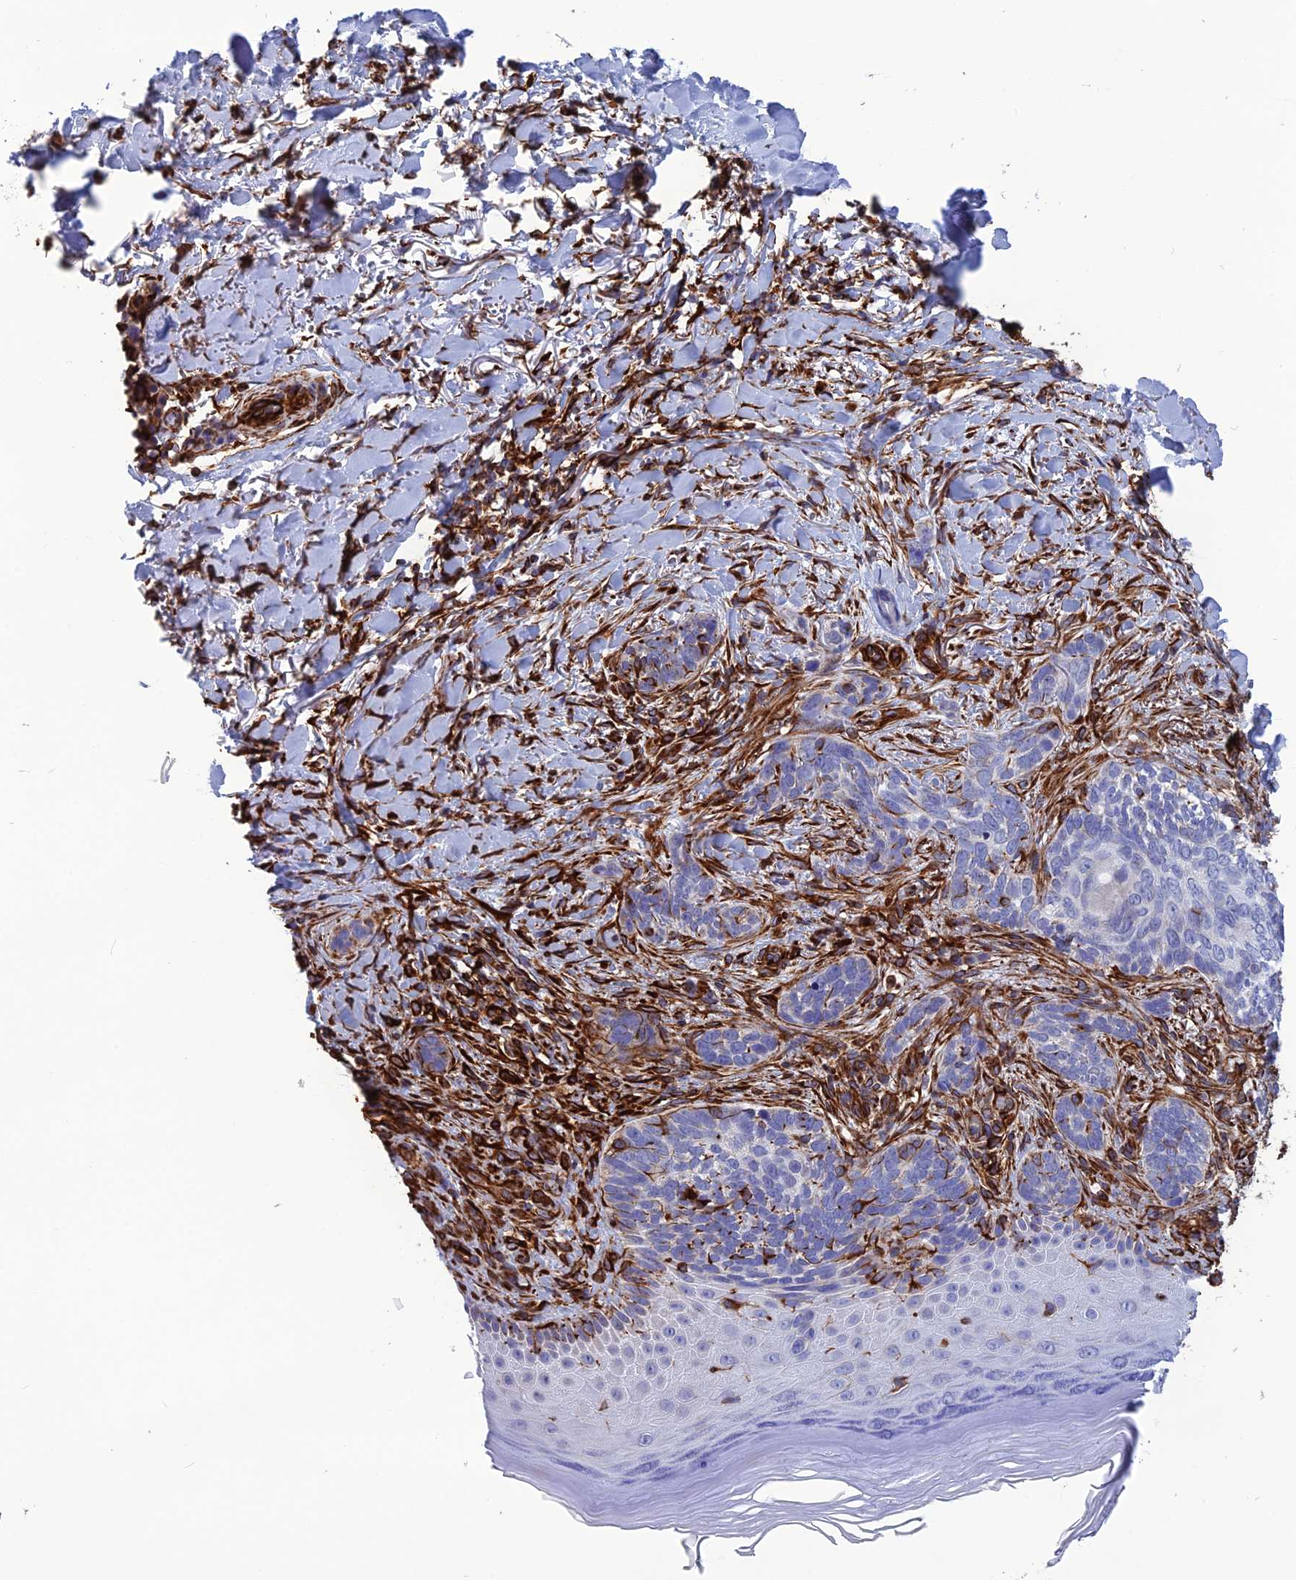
{"staining": {"intensity": "negative", "quantity": "none", "location": "none"}, "tissue": "skin cancer", "cell_type": "Tumor cells", "image_type": "cancer", "snomed": [{"axis": "morphology", "description": "Normal tissue, NOS"}, {"axis": "morphology", "description": "Basal cell carcinoma"}, {"axis": "topography", "description": "Skin"}], "caption": "High power microscopy micrograph of an immunohistochemistry image of skin cancer, revealing no significant staining in tumor cells.", "gene": "FBXL20", "patient": {"sex": "female", "age": 67}}